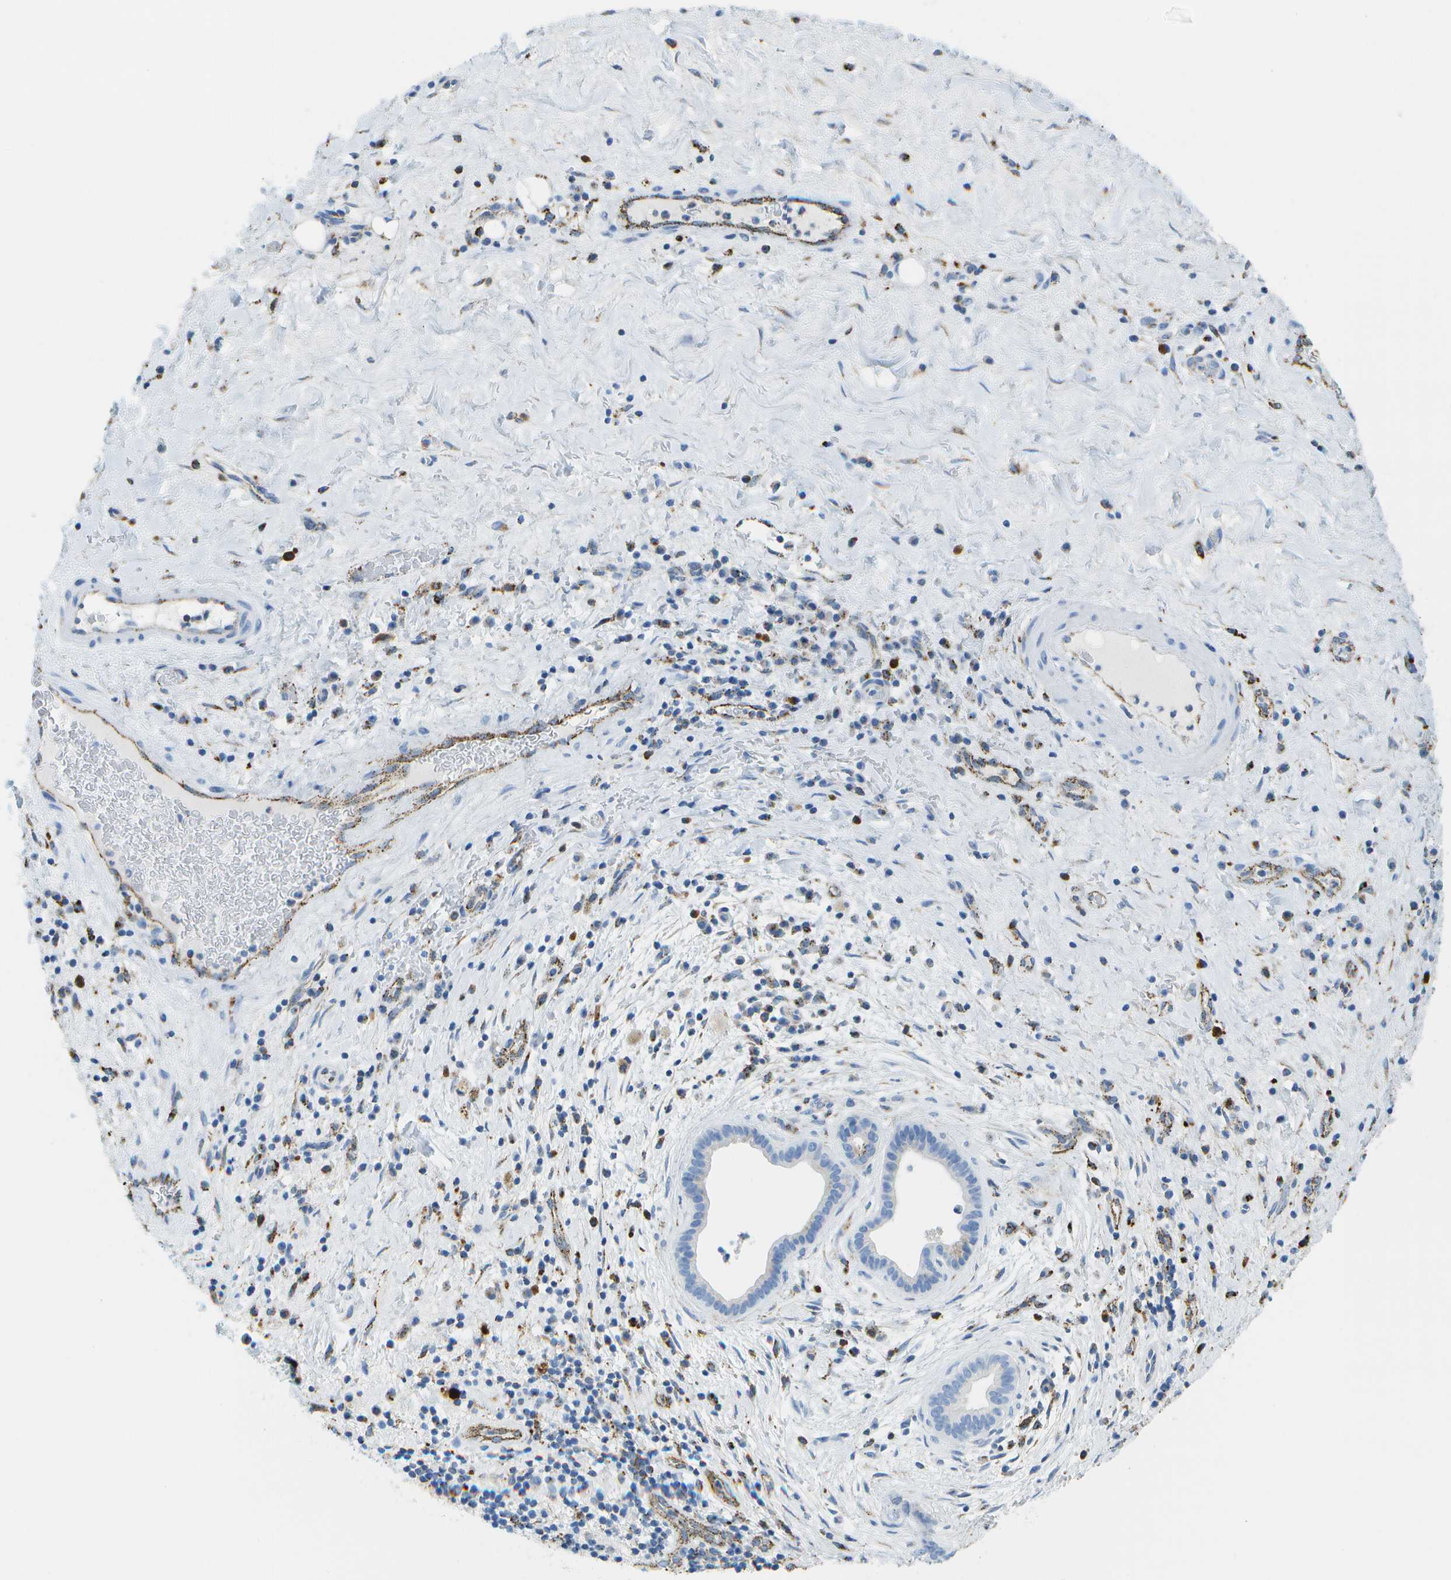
{"staining": {"intensity": "weak", "quantity": "<25%", "location": "cytoplasmic/membranous"}, "tissue": "liver cancer", "cell_type": "Tumor cells", "image_type": "cancer", "snomed": [{"axis": "morphology", "description": "Cholangiocarcinoma"}, {"axis": "topography", "description": "Liver"}], "caption": "Tumor cells show no significant positivity in cholangiocarcinoma (liver). (DAB immunohistochemistry, high magnification).", "gene": "PRCP", "patient": {"sex": "female", "age": 38}}